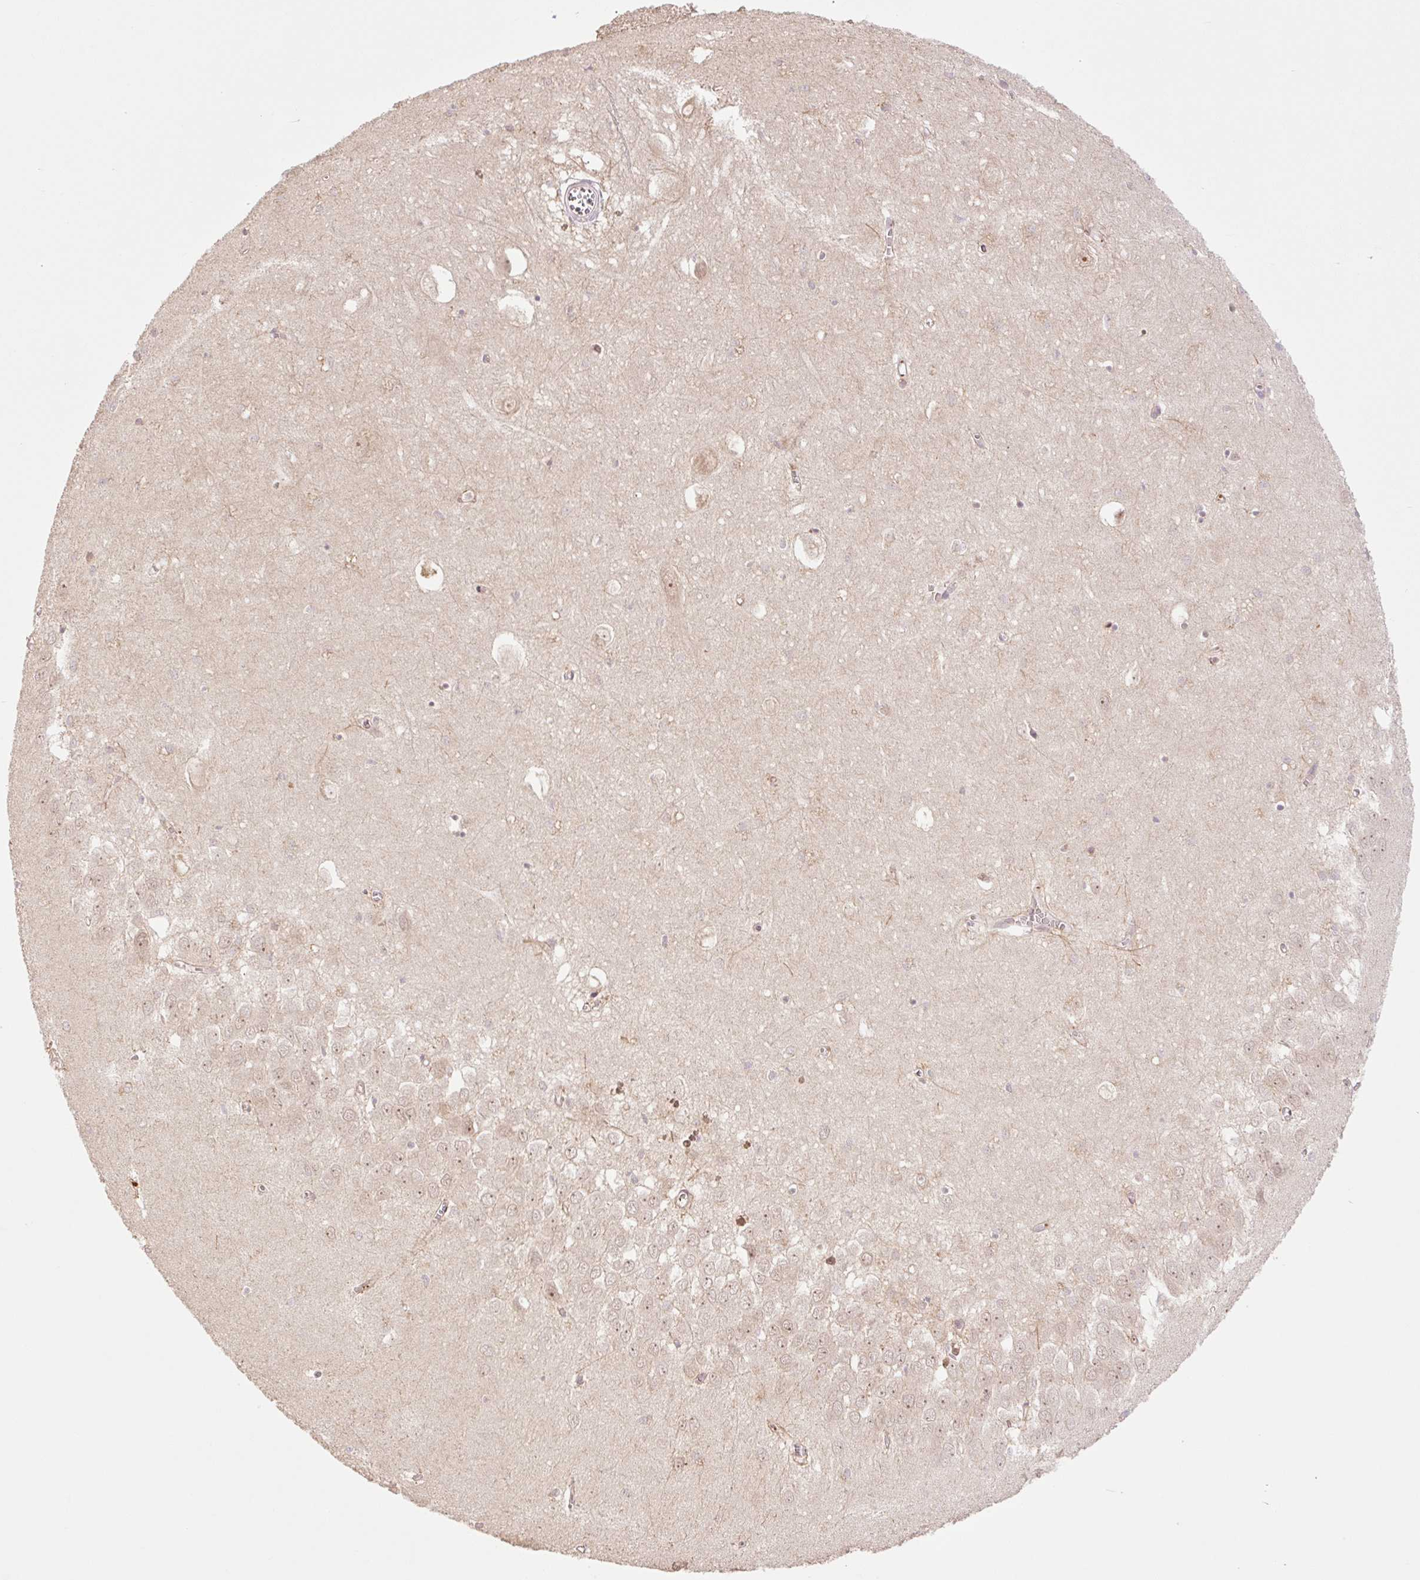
{"staining": {"intensity": "negative", "quantity": "none", "location": "none"}, "tissue": "hippocampus", "cell_type": "Glial cells", "image_type": "normal", "snomed": [{"axis": "morphology", "description": "Normal tissue, NOS"}, {"axis": "topography", "description": "Hippocampus"}], "caption": "Immunohistochemical staining of normal human hippocampus exhibits no significant positivity in glial cells. (Stains: DAB (3,3'-diaminobenzidine) immunohistochemistry (IHC) with hematoxylin counter stain, Microscopy: brightfield microscopy at high magnification).", "gene": "YJU2B", "patient": {"sex": "female", "age": 64}}